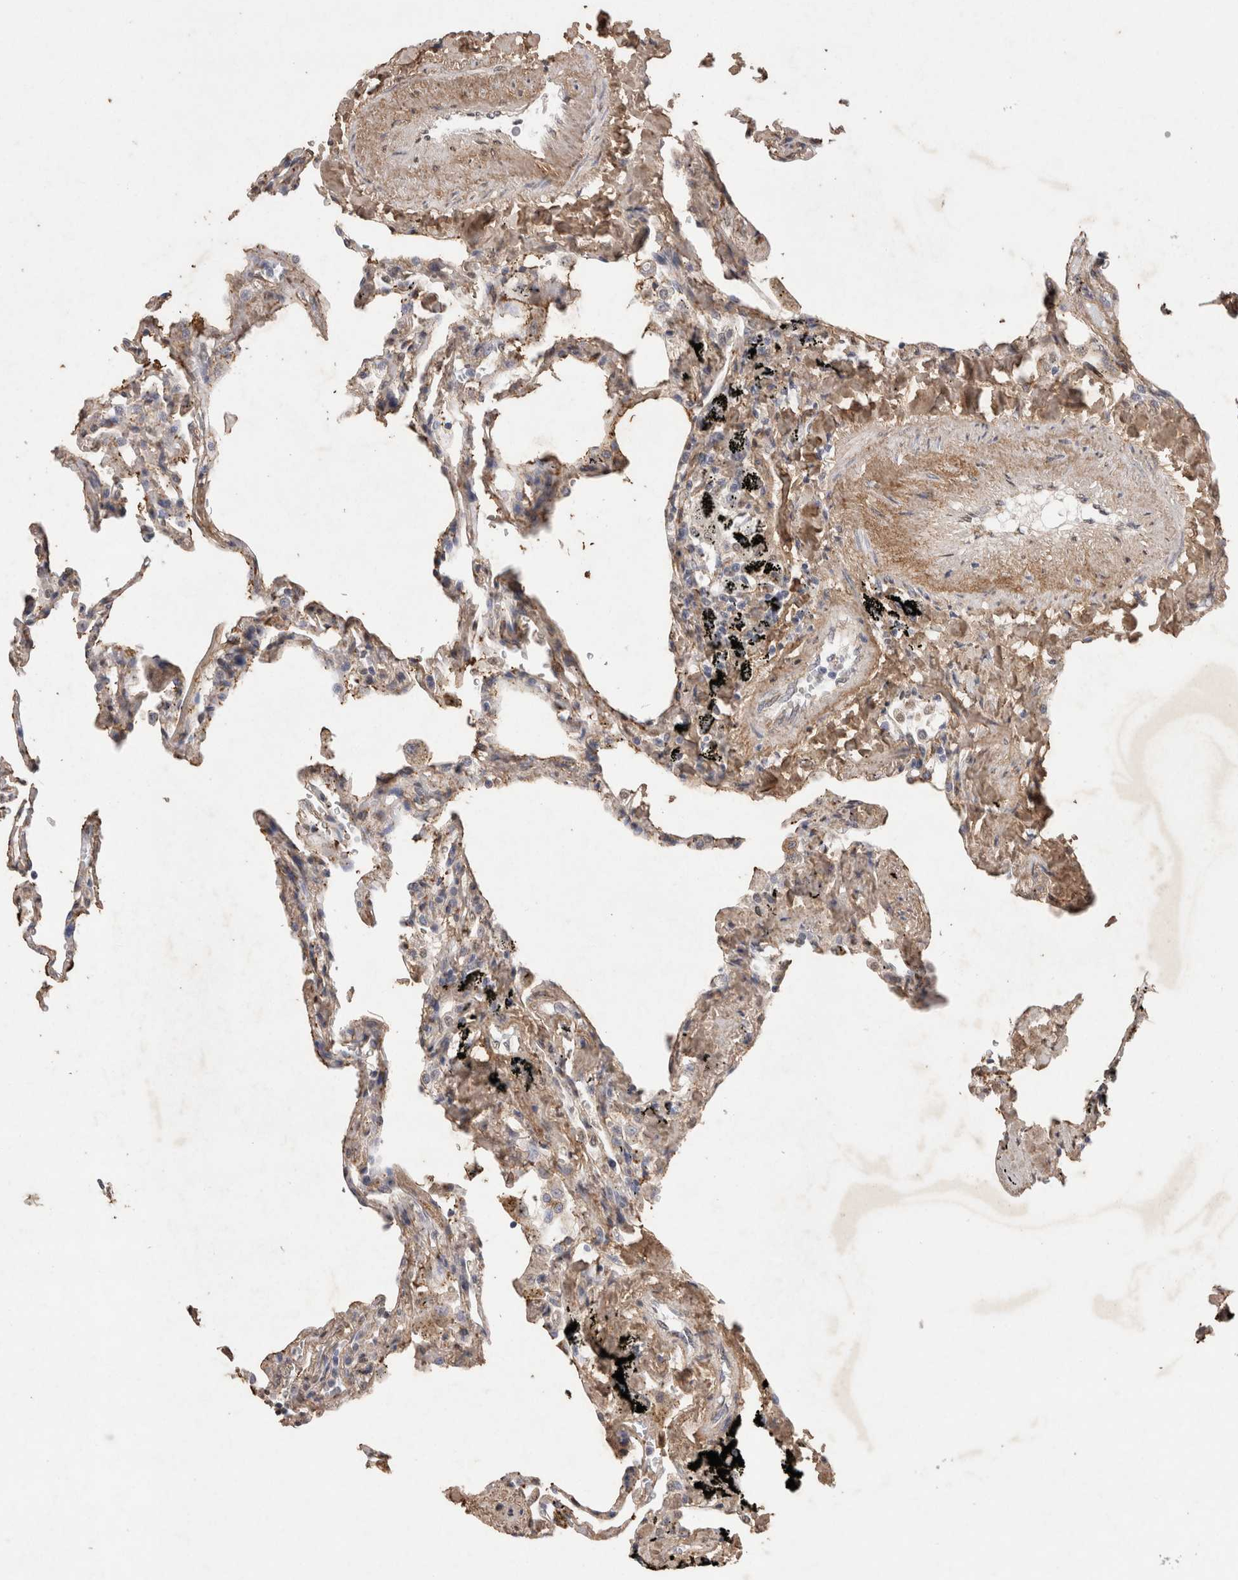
{"staining": {"intensity": "weak", "quantity": "25%-75%", "location": "cytoplasmic/membranous"}, "tissue": "lung", "cell_type": "Alveolar cells", "image_type": "normal", "snomed": [{"axis": "morphology", "description": "Normal tissue, NOS"}, {"axis": "topography", "description": "Lung"}], "caption": "Immunohistochemical staining of normal lung displays weak cytoplasmic/membranous protein positivity in about 25%-75% of alveolar cells.", "gene": "C1QTNF5", "patient": {"sex": "male", "age": 59}}